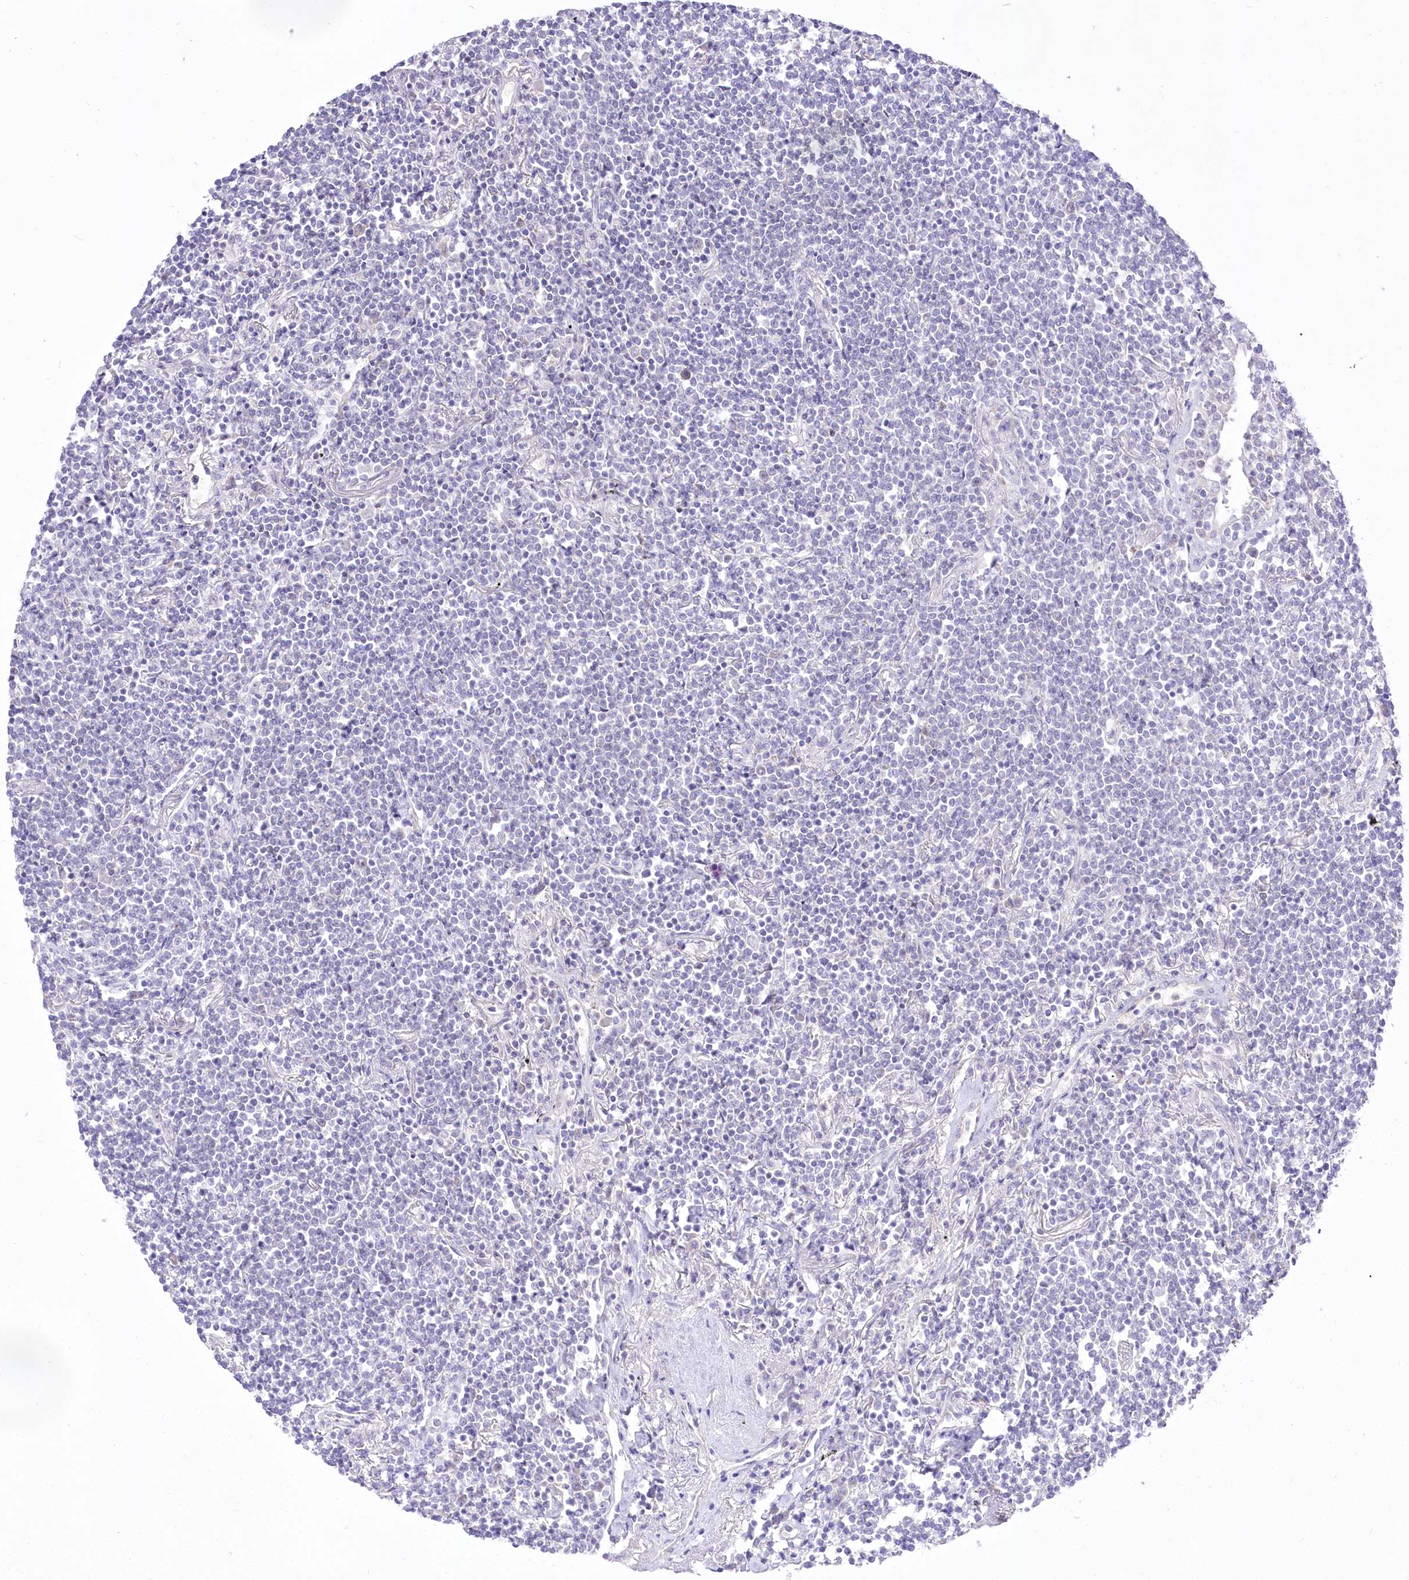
{"staining": {"intensity": "negative", "quantity": "none", "location": "none"}, "tissue": "lymphoma", "cell_type": "Tumor cells", "image_type": "cancer", "snomed": [{"axis": "morphology", "description": "Malignant lymphoma, non-Hodgkin's type, Low grade"}, {"axis": "topography", "description": "Lung"}], "caption": "Tumor cells show no significant protein staining in lymphoma.", "gene": "HELT", "patient": {"sex": "female", "age": 71}}